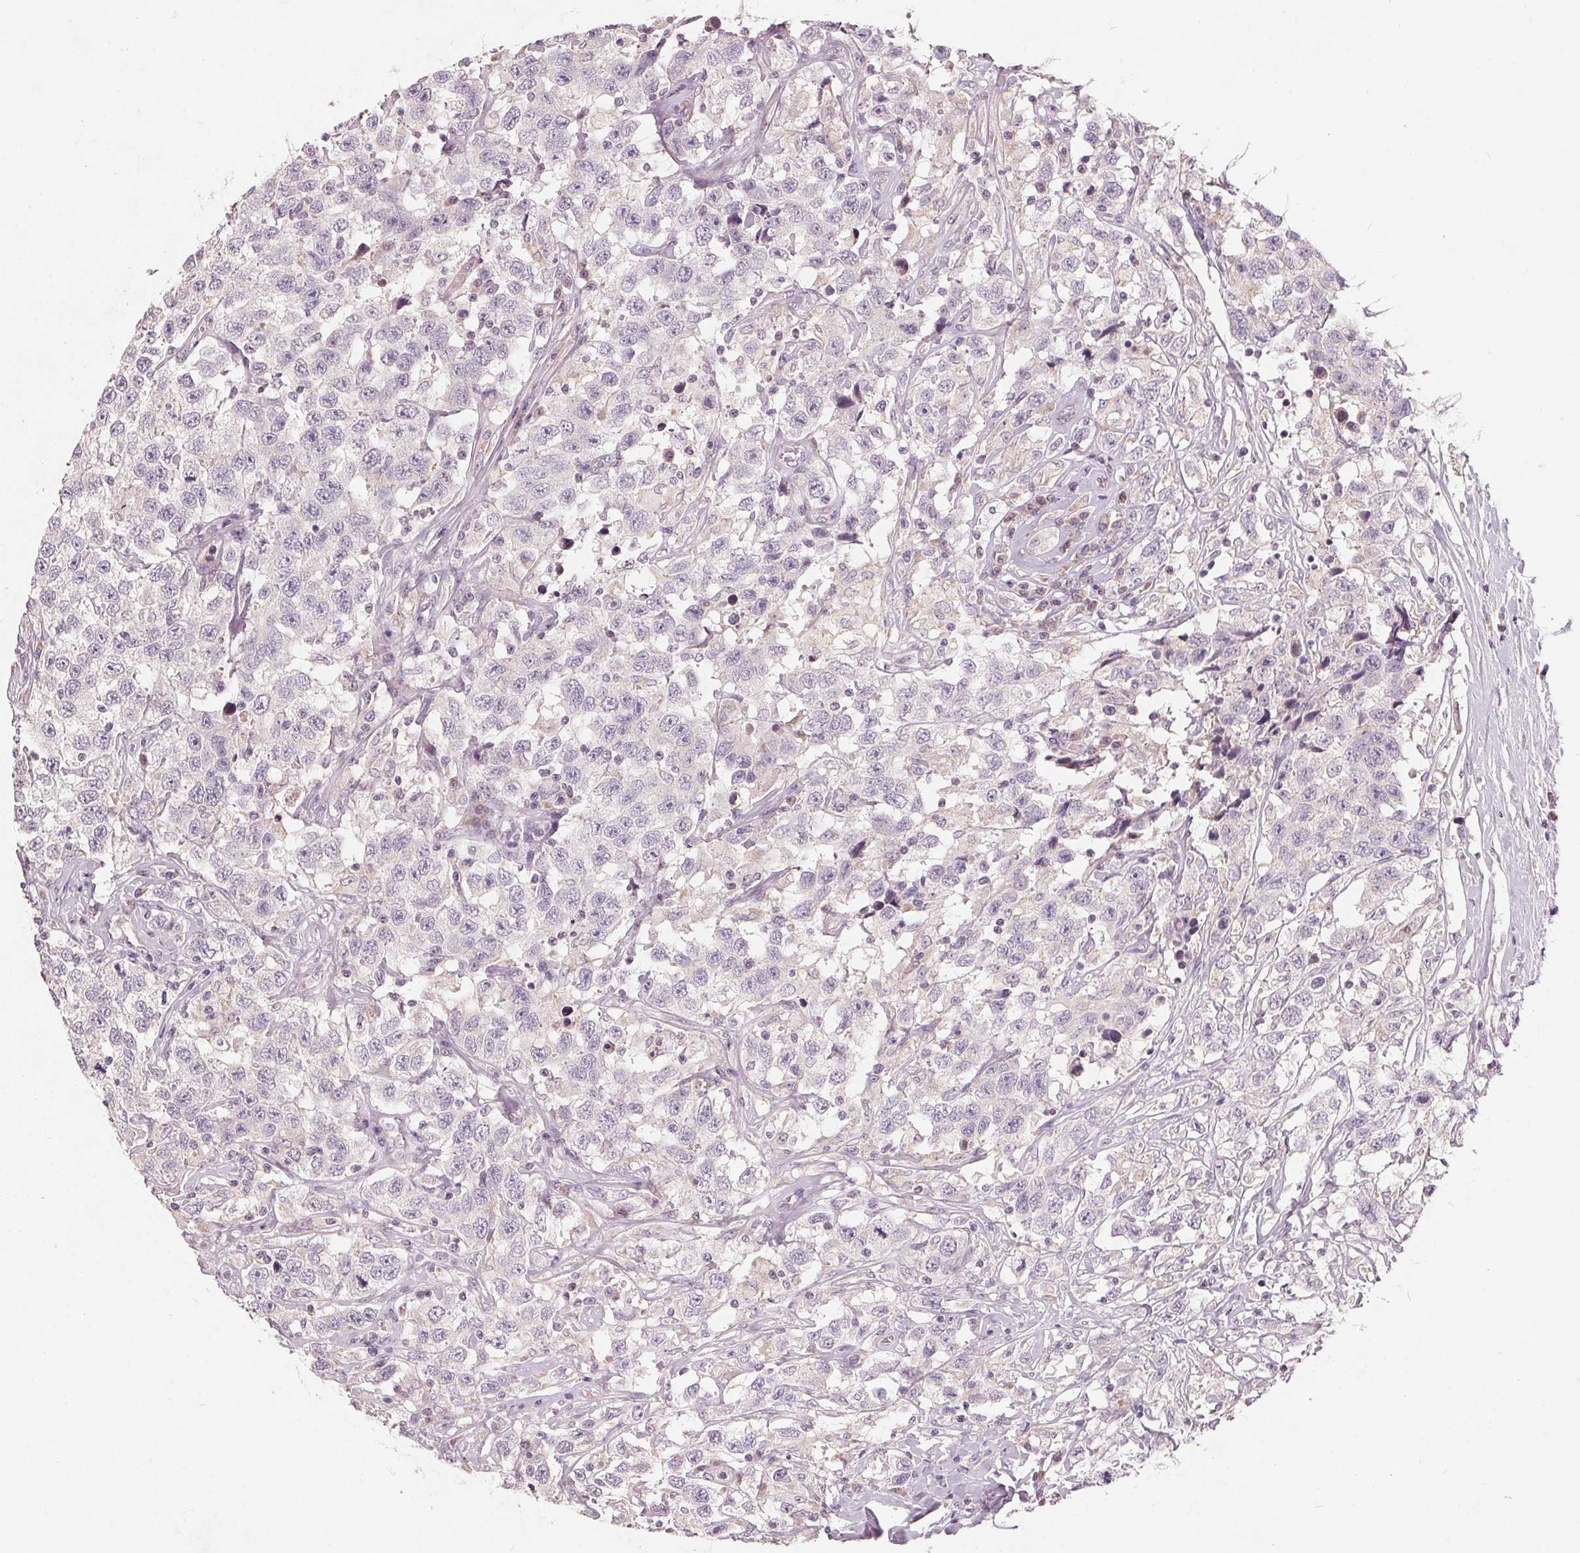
{"staining": {"intensity": "negative", "quantity": "none", "location": "none"}, "tissue": "testis cancer", "cell_type": "Tumor cells", "image_type": "cancer", "snomed": [{"axis": "morphology", "description": "Seminoma, NOS"}, {"axis": "topography", "description": "Testis"}], "caption": "Testis cancer (seminoma) was stained to show a protein in brown. There is no significant positivity in tumor cells.", "gene": "TRIM60", "patient": {"sex": "male", "age": 41}}